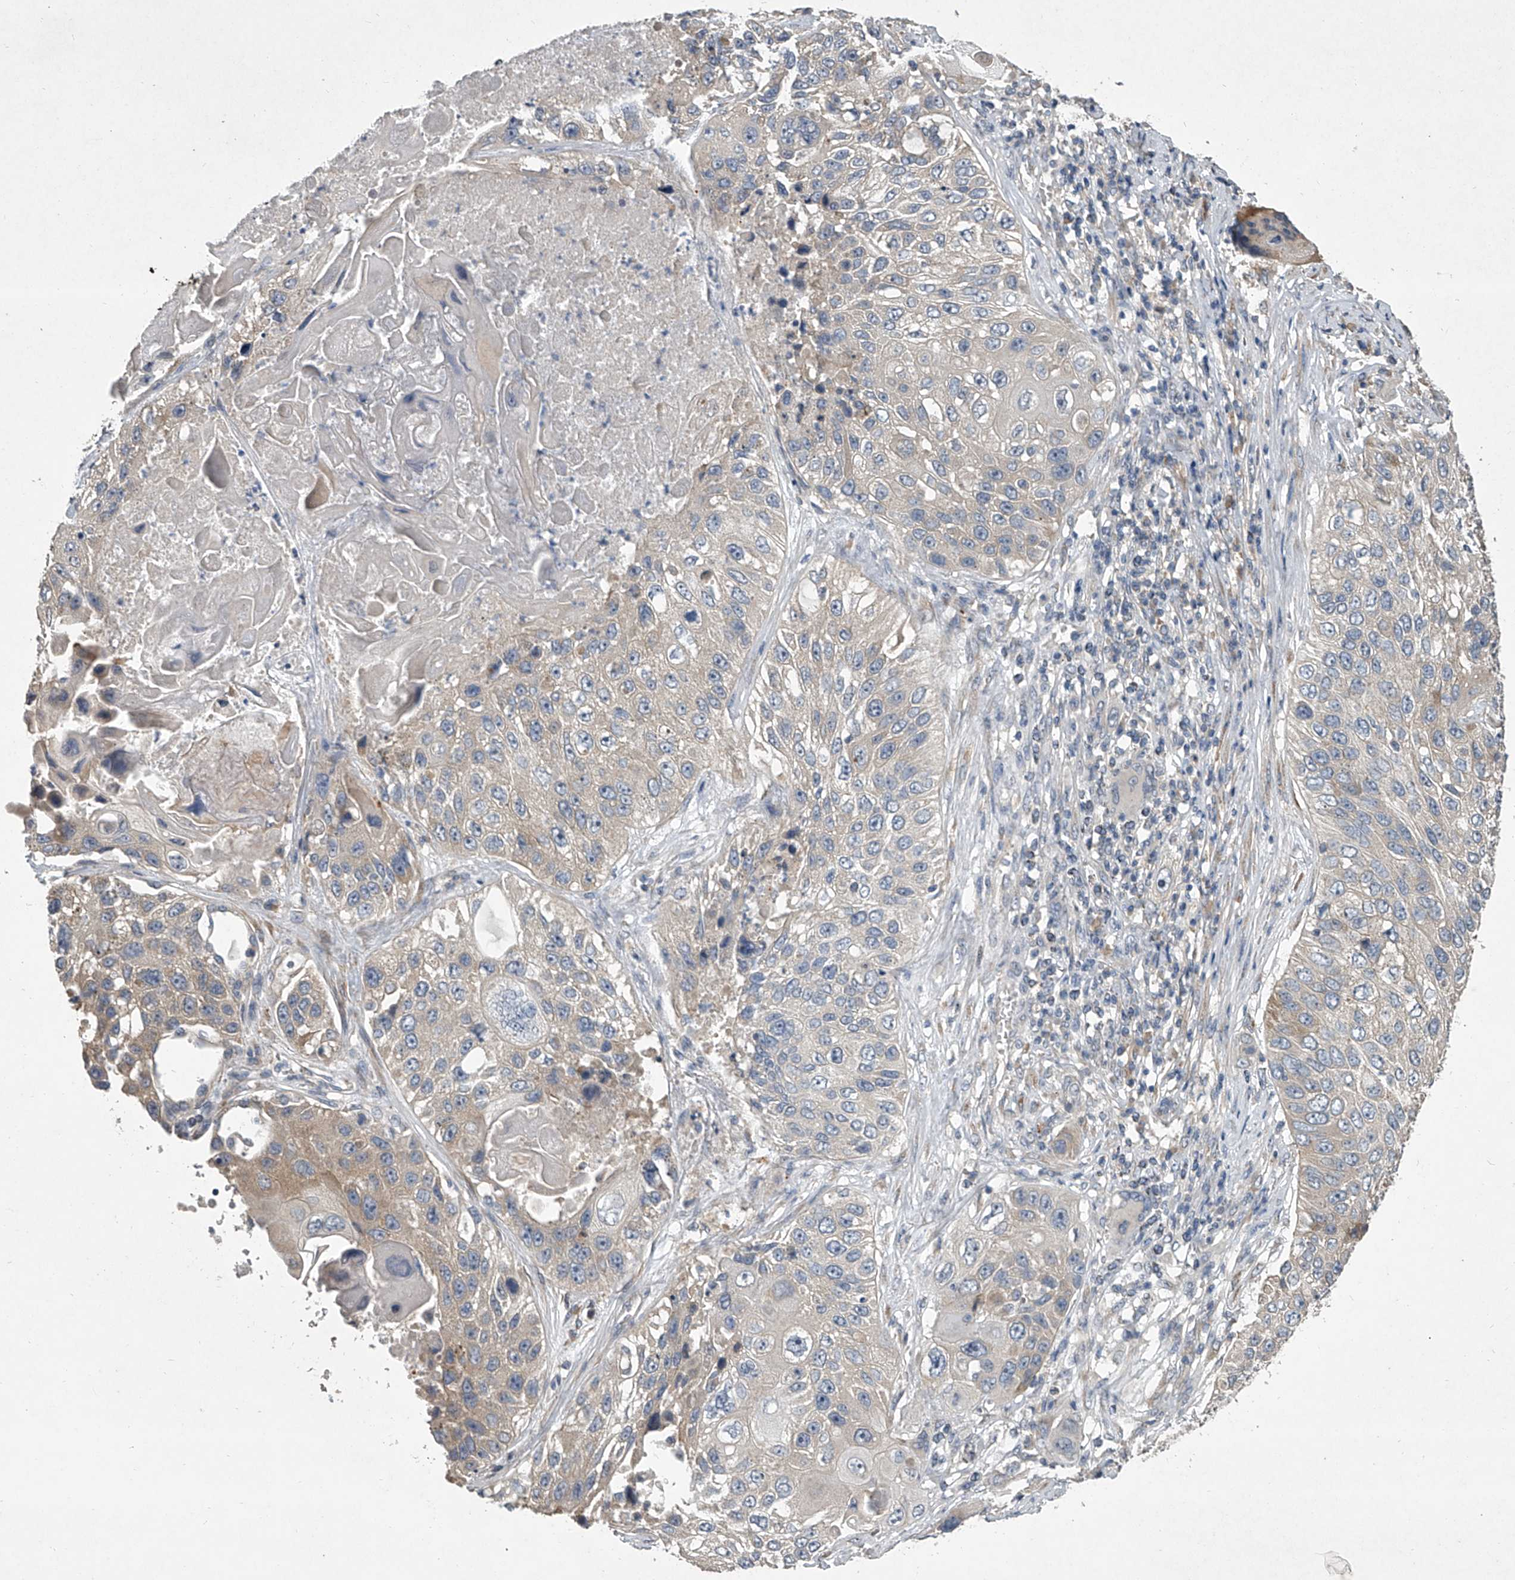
{"staining": {"intensity": "weak", "quantity": "<25%", "location": "cytoplasmic/membranous"}, "tissue": "lung cancer", "cell_type": "Tumor cells", "image_type": "cancer", "snomed": [{"axis": "morphology", "description": "Squamous cell carcinoma, NOS"}, {"axis": "topography", "description": "Lung"}], "caption": "An image of lung cancer stained for a protein exhibits no brown staining in tumor cells. (DAB (3,3'-diaminobenzidine) IHC visualized using brightfield microscopy, high magnification).", "gene": "DOCK9", "patient": {"sex": "male", "age": 61}}